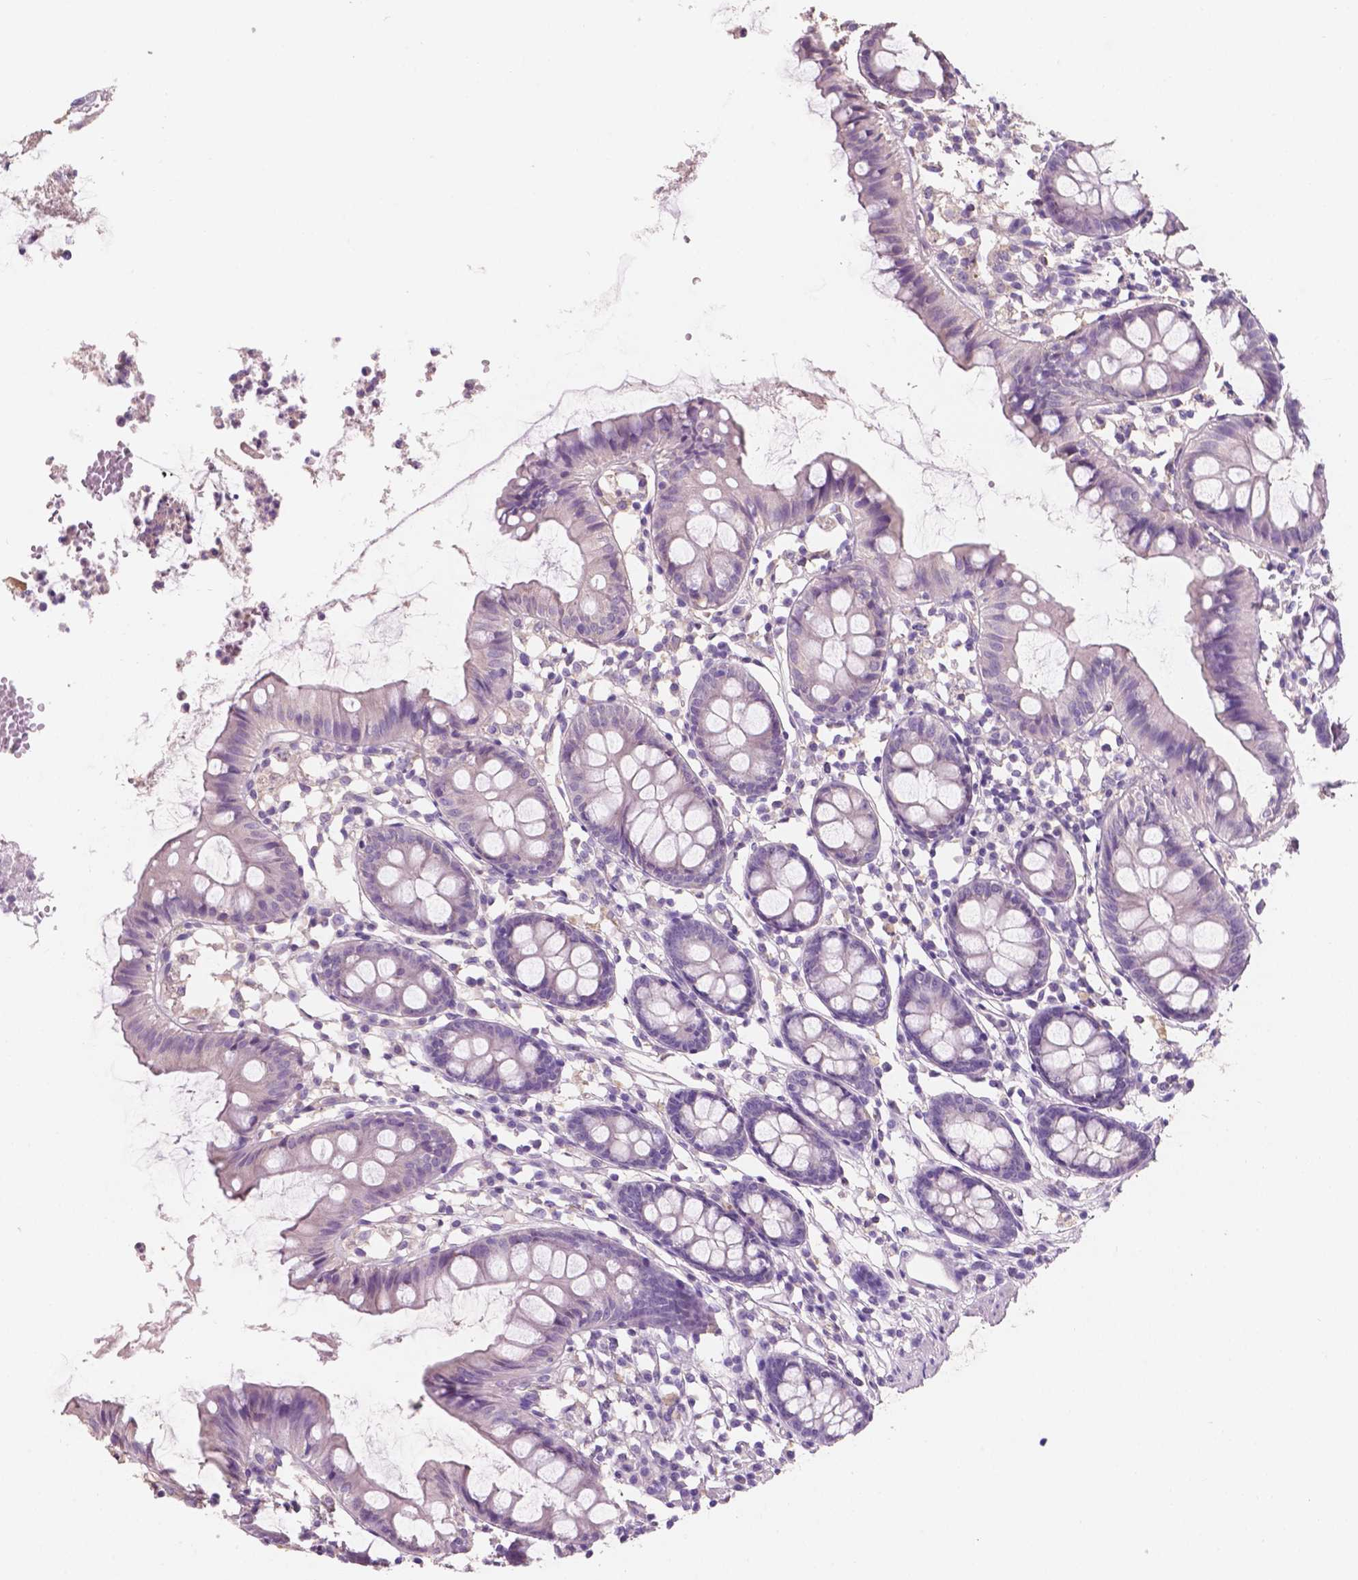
{"staining": {"intensity": "negative", "quantity": "none", "location": "none"}, "tissue": "colon", "cell_type": "Endothelial cells", "image_type": "normal", "snomed": [{"axis": "morphology", "description": "Normal tissue, NOS"}, {"axis": "topography", "description": "Colon"}], "caption": "Photomicrograph shows no protein positivity in endothelial cells of unremarkable colon. The staining is performed using DAB (3,3'-diaminobenzidine) brown chromogen with nuclei counter-stained in using hematoxylin.", "gene": "SBSN", "patient": {"sex": "female", "age": 84}}